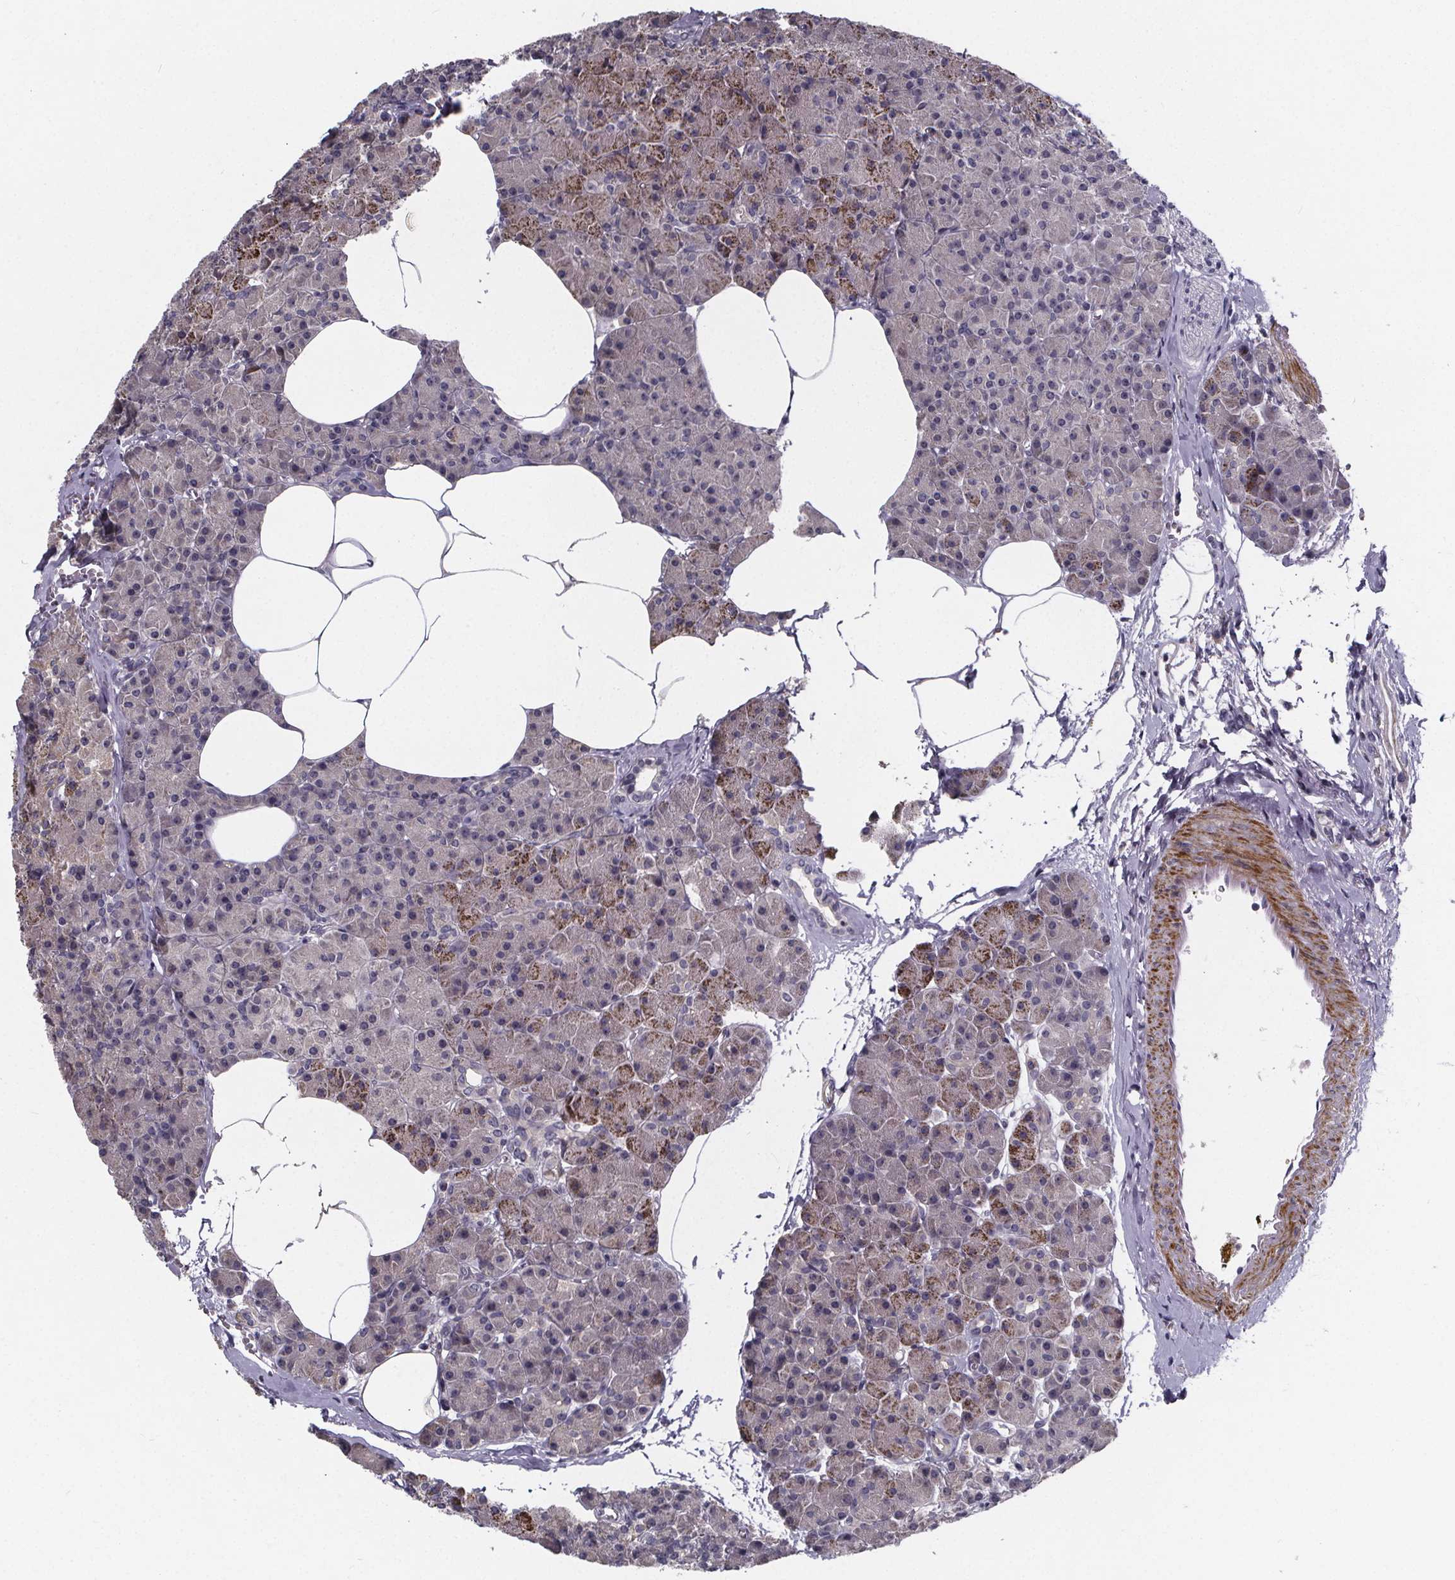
{"staining": {"intensity": "moderate", "quantity": "<25%", "location": "cytoplasmic/membranous"}, "tissue": "pancreas", "cell_type": "Exocrine glandular cells", "image_type": "normal", "snomed": [{"axis": "morphology", "description": "Normal tissue, NOS"}, {"axis": "topography", "description": "Pancreas"}], "caption": "Immunohistochemical staining of benign pancreas displays <25% levels of moderate cytoplasmic/membranous protein positivity in approximately <25% of exocrine glandular cells.", "gene": "FBXW2", "patient": {"sex": "female", "age": 45}}